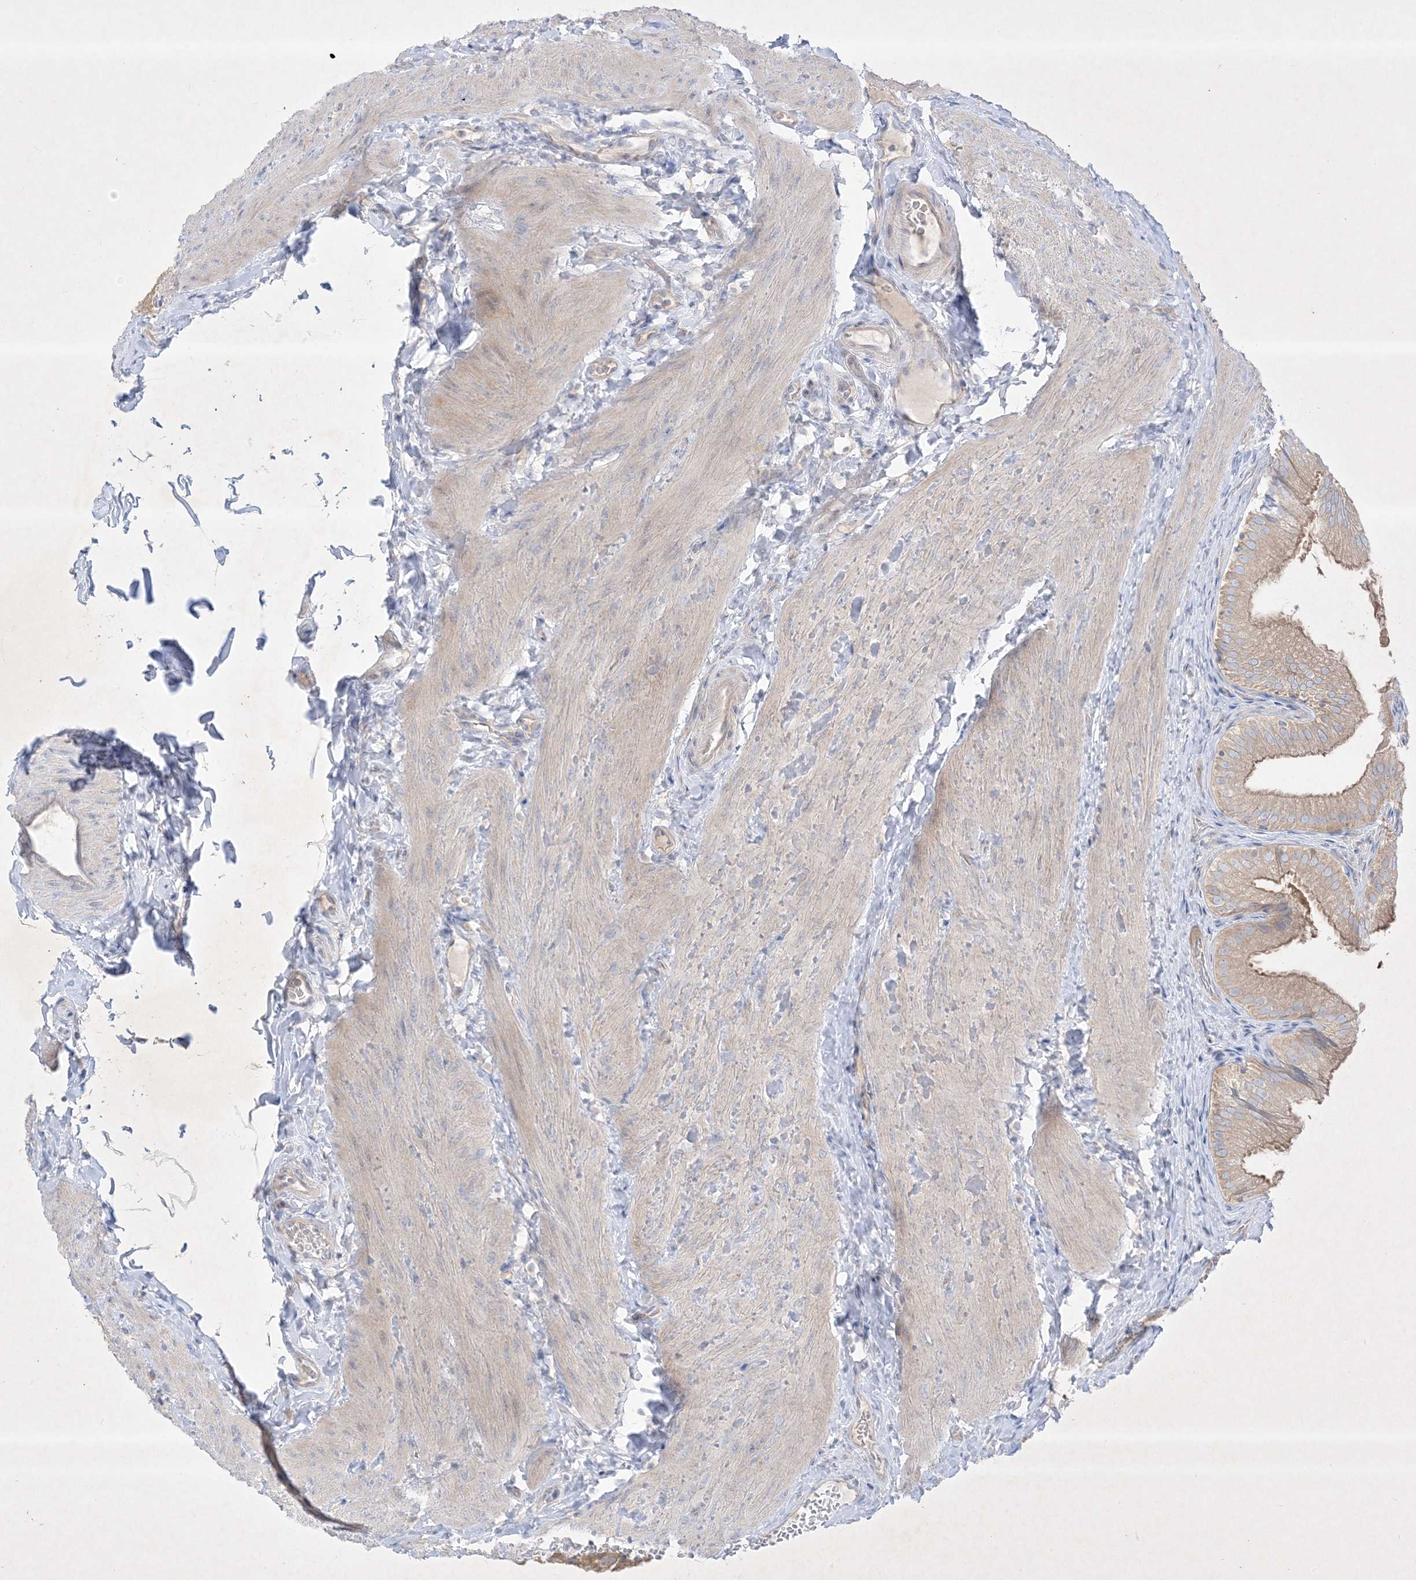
{"staining": {"intensity": "moderate", "quantity": ">75%", "location": "cytoplasmic/membranous"}, "tissue": "gallbladder", "cell_type": "Glandular cells", "image_type": "normal", "snomed": [{"axis": "morphology", "description": "Normal tissue, NOS"}, {"axis": "topography", "description": "Gallbladder"}], "caption": "Protein staining of normal gallbladder shows moderate cytoplasmic/membranous positivity in approximately >75% of glandular cells. (Stains: DAB (3,3'-diaminobenzidine) in brown, nuclei in blue, Microscopy: brightfield microscopy at high magnification).", "gene": "PLEKHA3", "patient": {"sex": "female", "age": 30}}